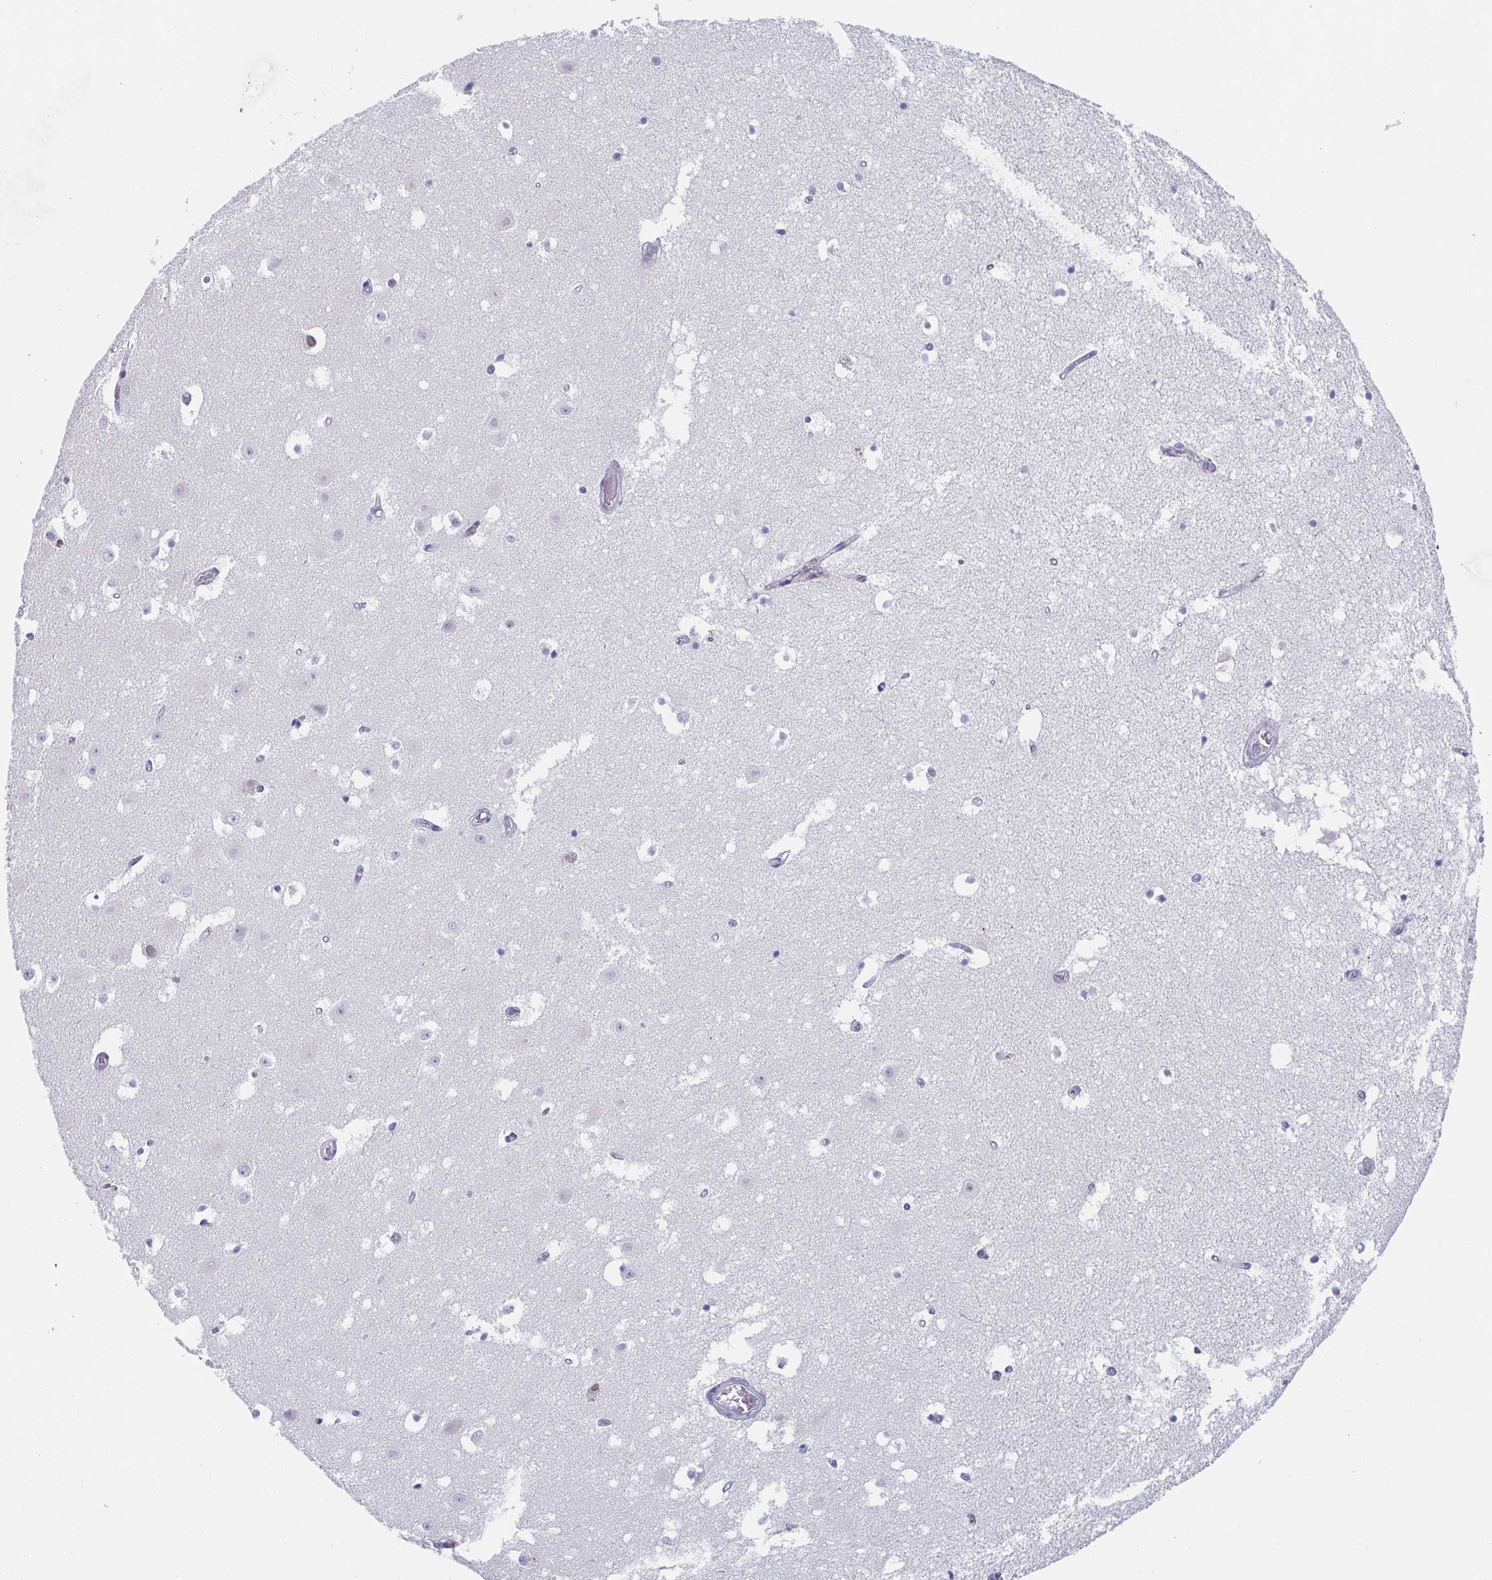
{"staining": {"intensity": "negative", "quantity": "none", "location": "none"}, "tissue": "hippocampus", "cell_type": "Glial cells", "image_type": "normal", "snomed": [{"axis": "morphology", "description": "Normal tissue, NOS"}, {"axis": "topography", "description": "Hippocampus"}], "caption": "Immunohistochemistry of normal hippocampus exhibits no staining in glial cells. (Stains: DAB IHC with hematoxylin counter stain, Microscopy: brightfield microscopy at high magnification).", "gene": "DYDC2", "patient": {"sex": "female", "age": 52}}